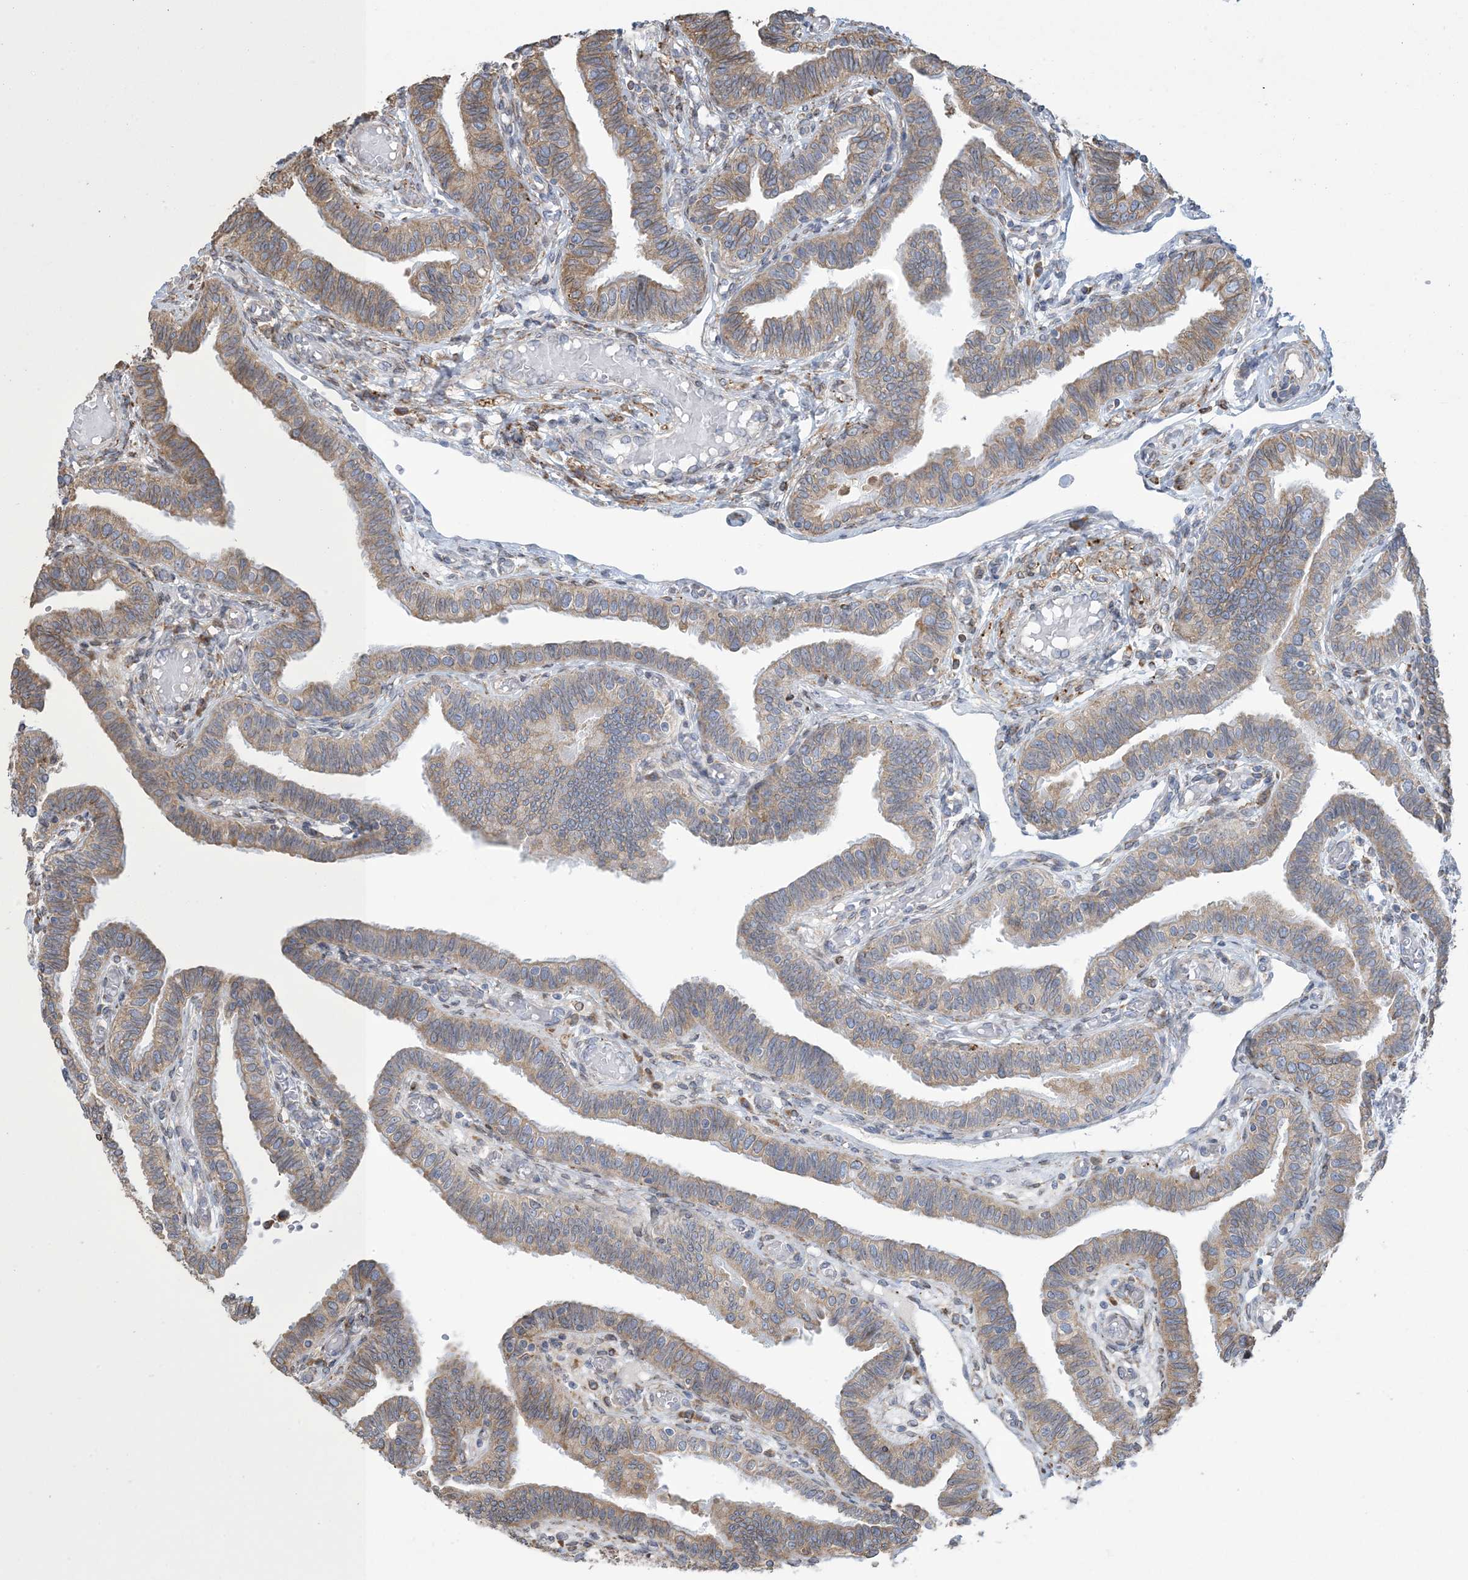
{"staining": {"intensity": "moderate", "quantity": ">75%", "location": "cytoplasmic/membranous"}, "tissue": "fallopian tube", "cell_type": "Glandular cells", "image_type": "normal", "snomed": [{"axis": "morphology", "description": "Normal tissue, NOS"}, {"axis": "topography", "description": "Fallopian tube"}], "caption": "Fallopian tube stained for a protein (brown) exhibits moderate cytoplasmic/membranous positive staining in about >75% of glandular cells.", "gene": "SHANK1", "patient": {"sex": "female", "age": 39}}